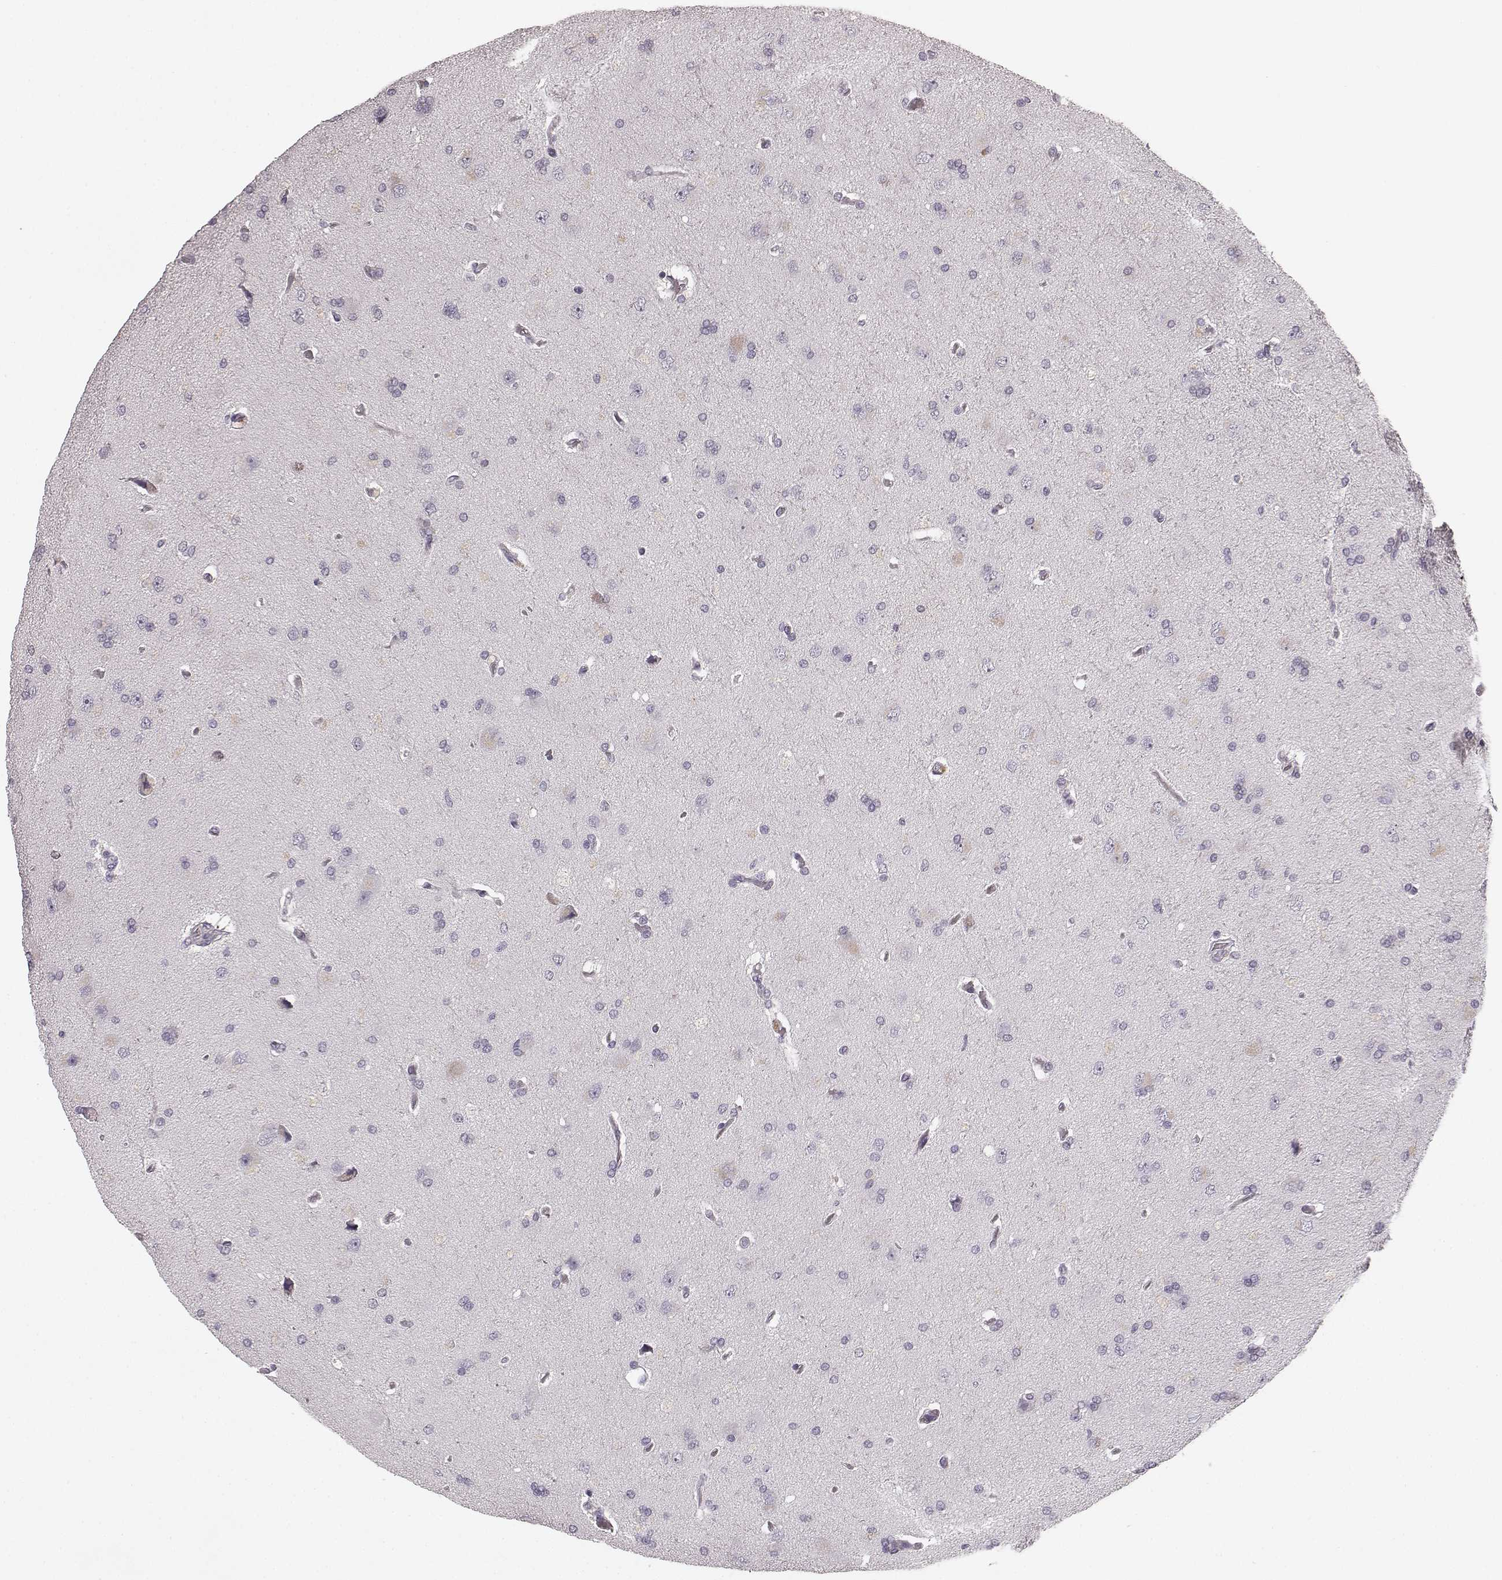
{"staining": {"intensity": "negative", "quantity": "none", "location": "none"}, "tissue": "glioma", "cell_type": "Tumor cells", "image_type": "cancer", "snomed": [{"axis": "morphology", "description": "Glioma, malignant, High grade"}, {"axis": "topography", "description": "Cerebral cortex"}], "caption": "A histopathology image of glioma stained for a protein demonstrates no brown staining in tumor cells.", "gene": "TMPRSS15", "patient": {"sex": "male", "age": 70}}